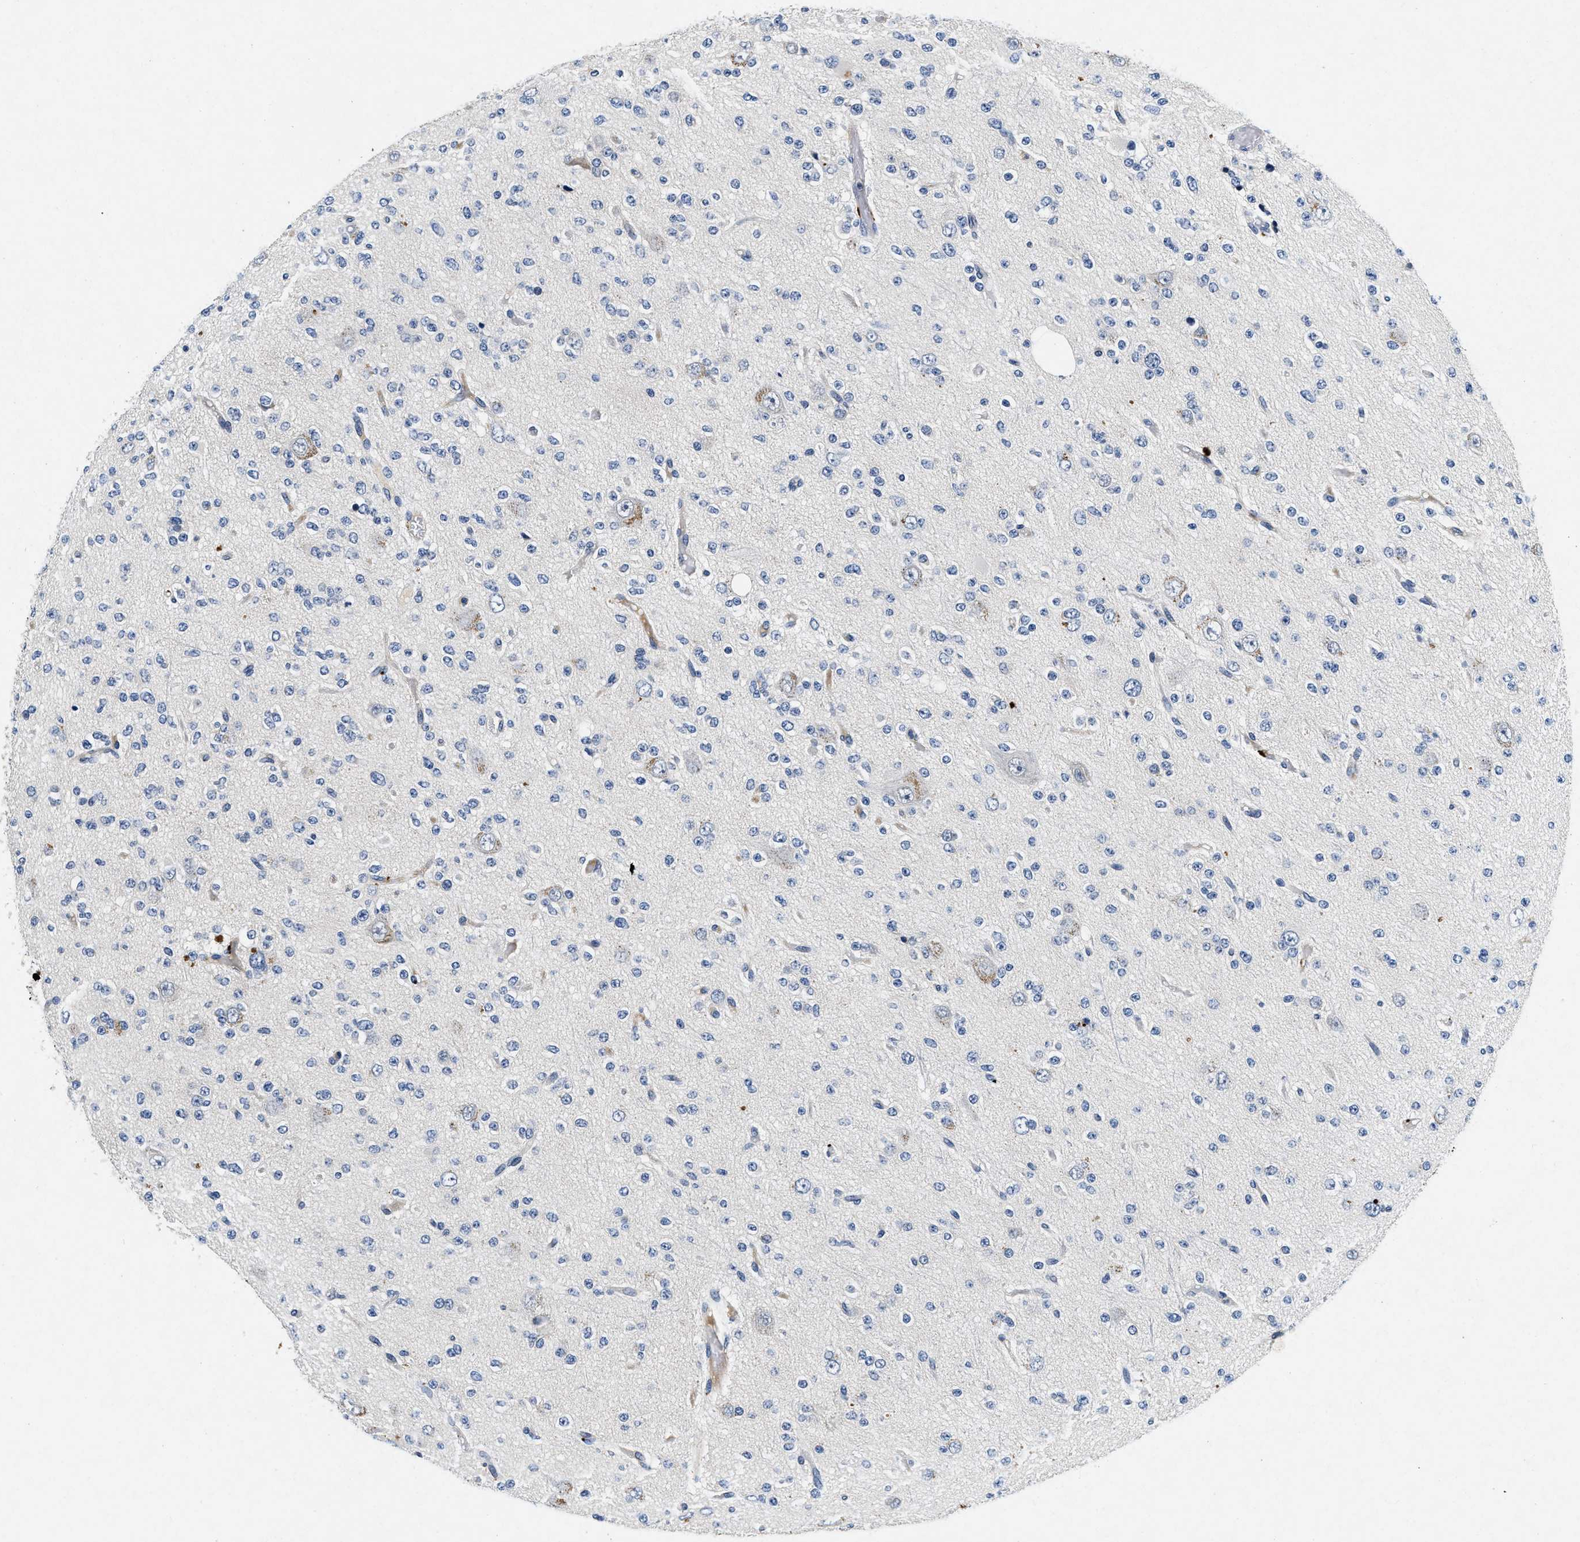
{"staining": {"intensity": "negative", "quantity": "none", "location": "none"}, "tissue": "glioma", "cell_type": "Tumor cells", "image_type": "cancer", "snomed": [{"axis": "morphology", "description": "Glioma, malignant, Low grade"}, {"axis": "topography", "description": "Brain"}], "caption": "Immunohistochemistry micrograph of neoplastic tissue: malignant low-grade glioma stained with DAB reveals no significant protein staining in tumor cells. (DAB immunohistochemistry, high magnification).", "gene": "PDP1", "patient": {"sex": "male", "age": 38}}